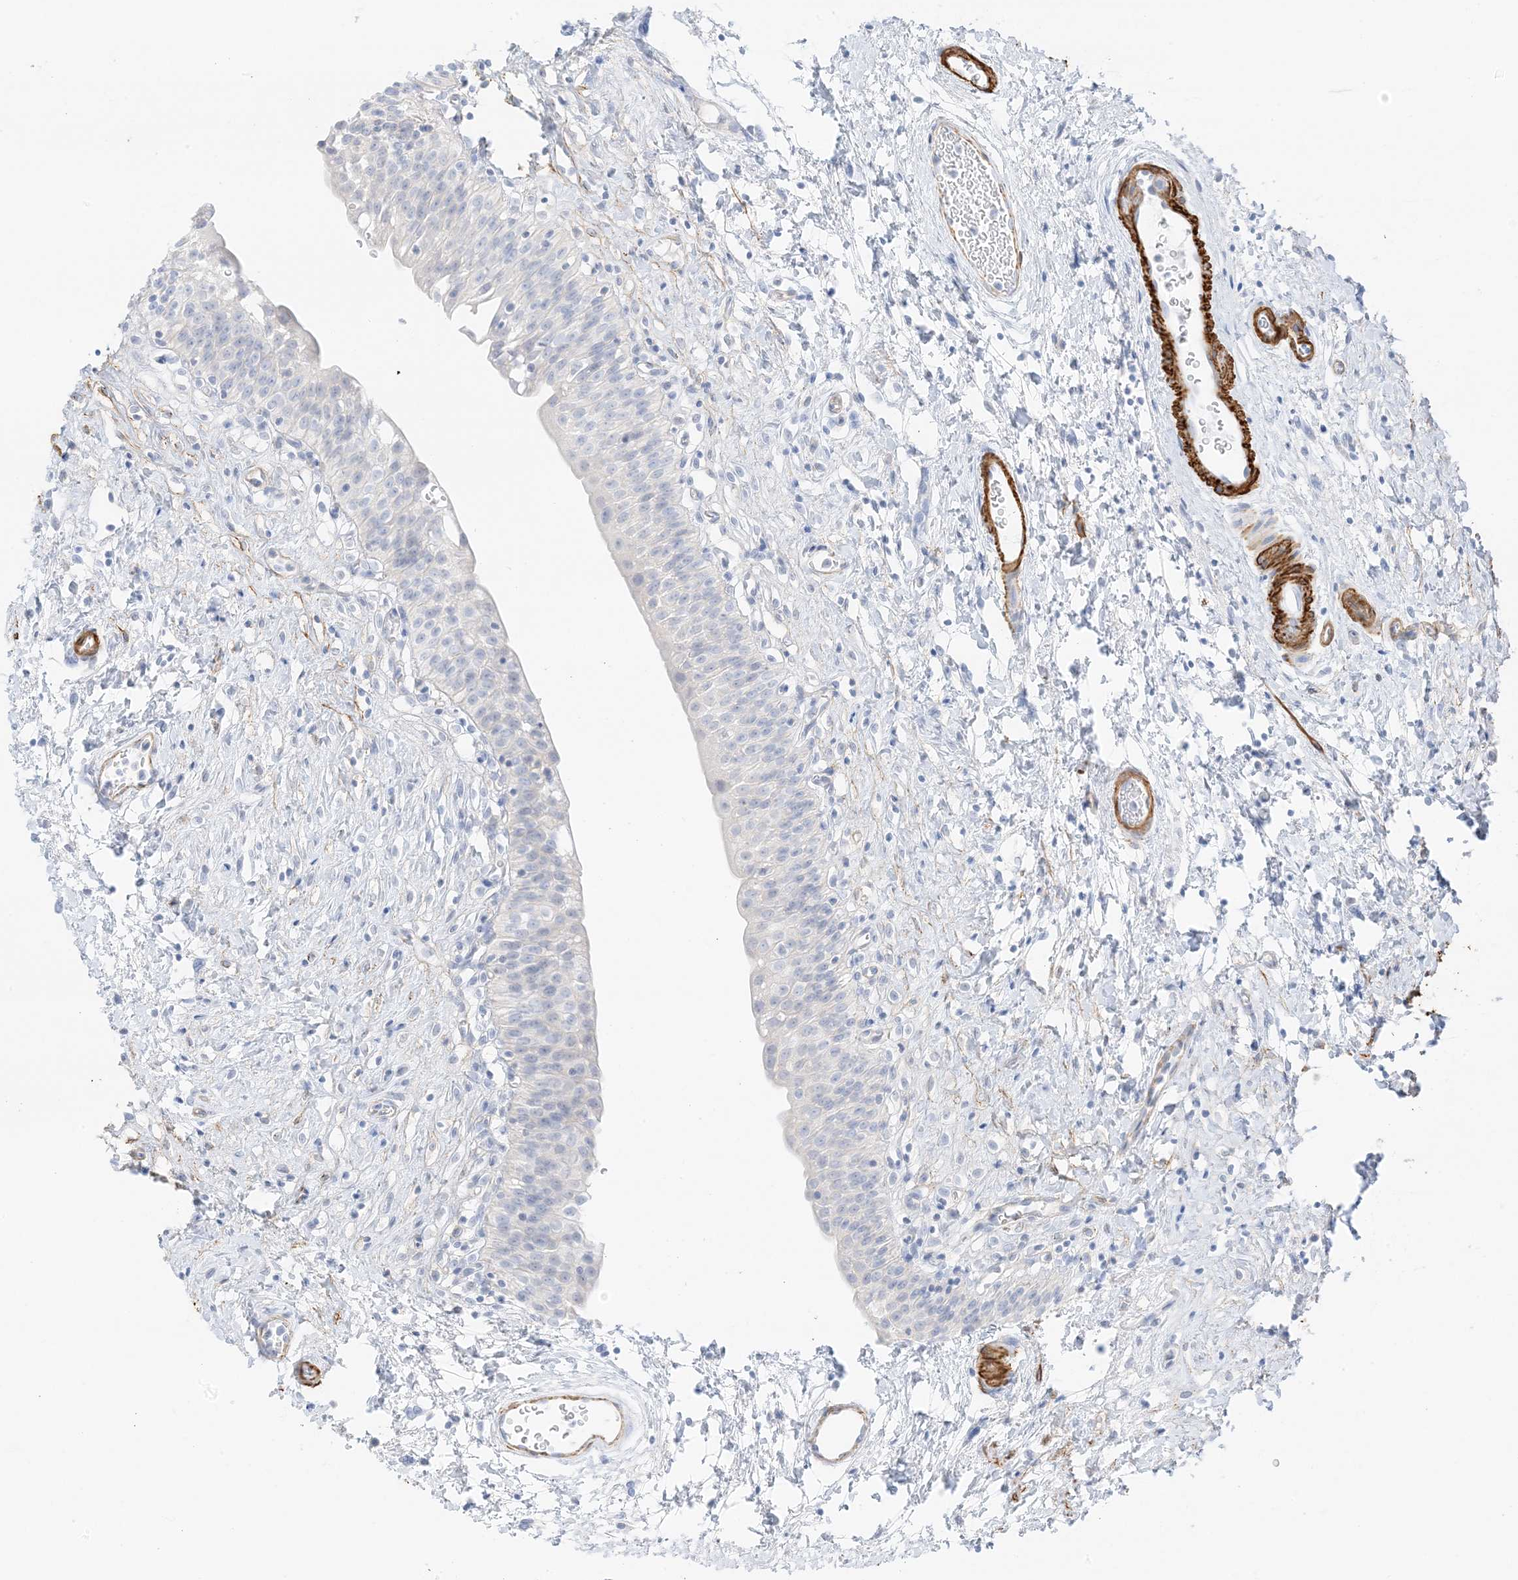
{"staining": {"intensity": "negative", "quantity": "none", "location": "none"}, "tissue": "urinary bladder", "cell_type": "Urothelial cells", "image_type": "normal", "snomed": [{"axis": "morphology", "description": "Normal tissue, NOS"}, {"axis": "topography", "description": "Urinary bladder"}], "caption": "The image reveals no staining of urothelial cells in normal urinary bladder. (Brightfield microscopy of DAB immunohistochemistry at high magnification).", "gene": "SLC22A13", "patient": {"sex": "male", "age": 51}}